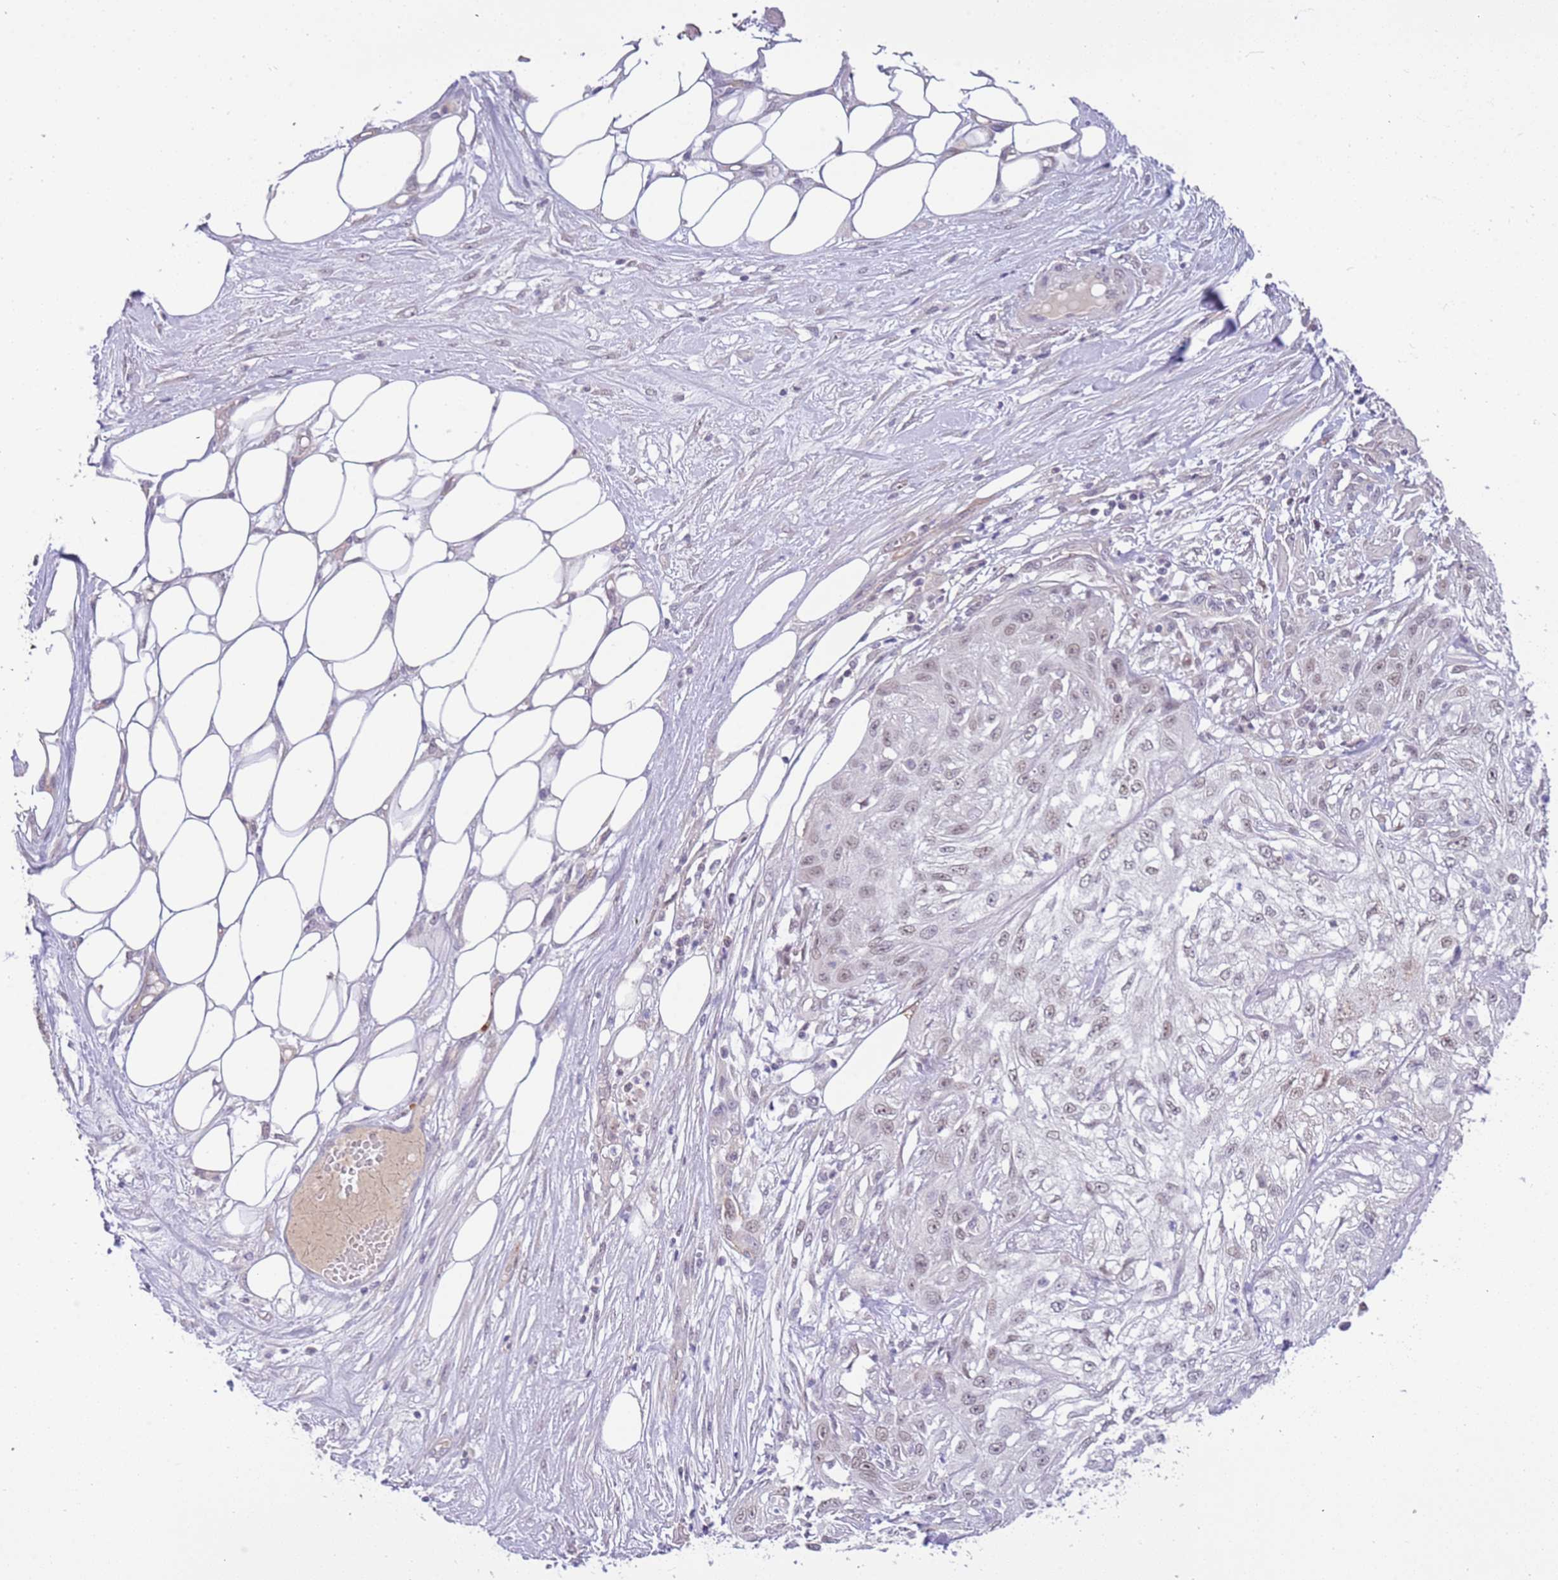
{"staining": {"intensity": "weak", "quantity": ">75%", "location": "nuclear"}, "tissue": "skin cancer", "cell_type": "Tumor cells", "image_type": "cancer", "snomed": [{"axis": "morphology", "description": "Squamous cell carcinoma, NOS"}, {"axis": "morphology", "description": "Squamous cell carcinoma, metastatic, NOS"}, {"axis": "topography", "description": "Skin"}, {"axis": "topography", "description": "Lymph node"}], "caption": "Weak nuclear positivity is identified in about >75% of tumor cells in skin cancer.", "gene": "MAGEF1", "patient": {"sex": "male", "age": 75}}